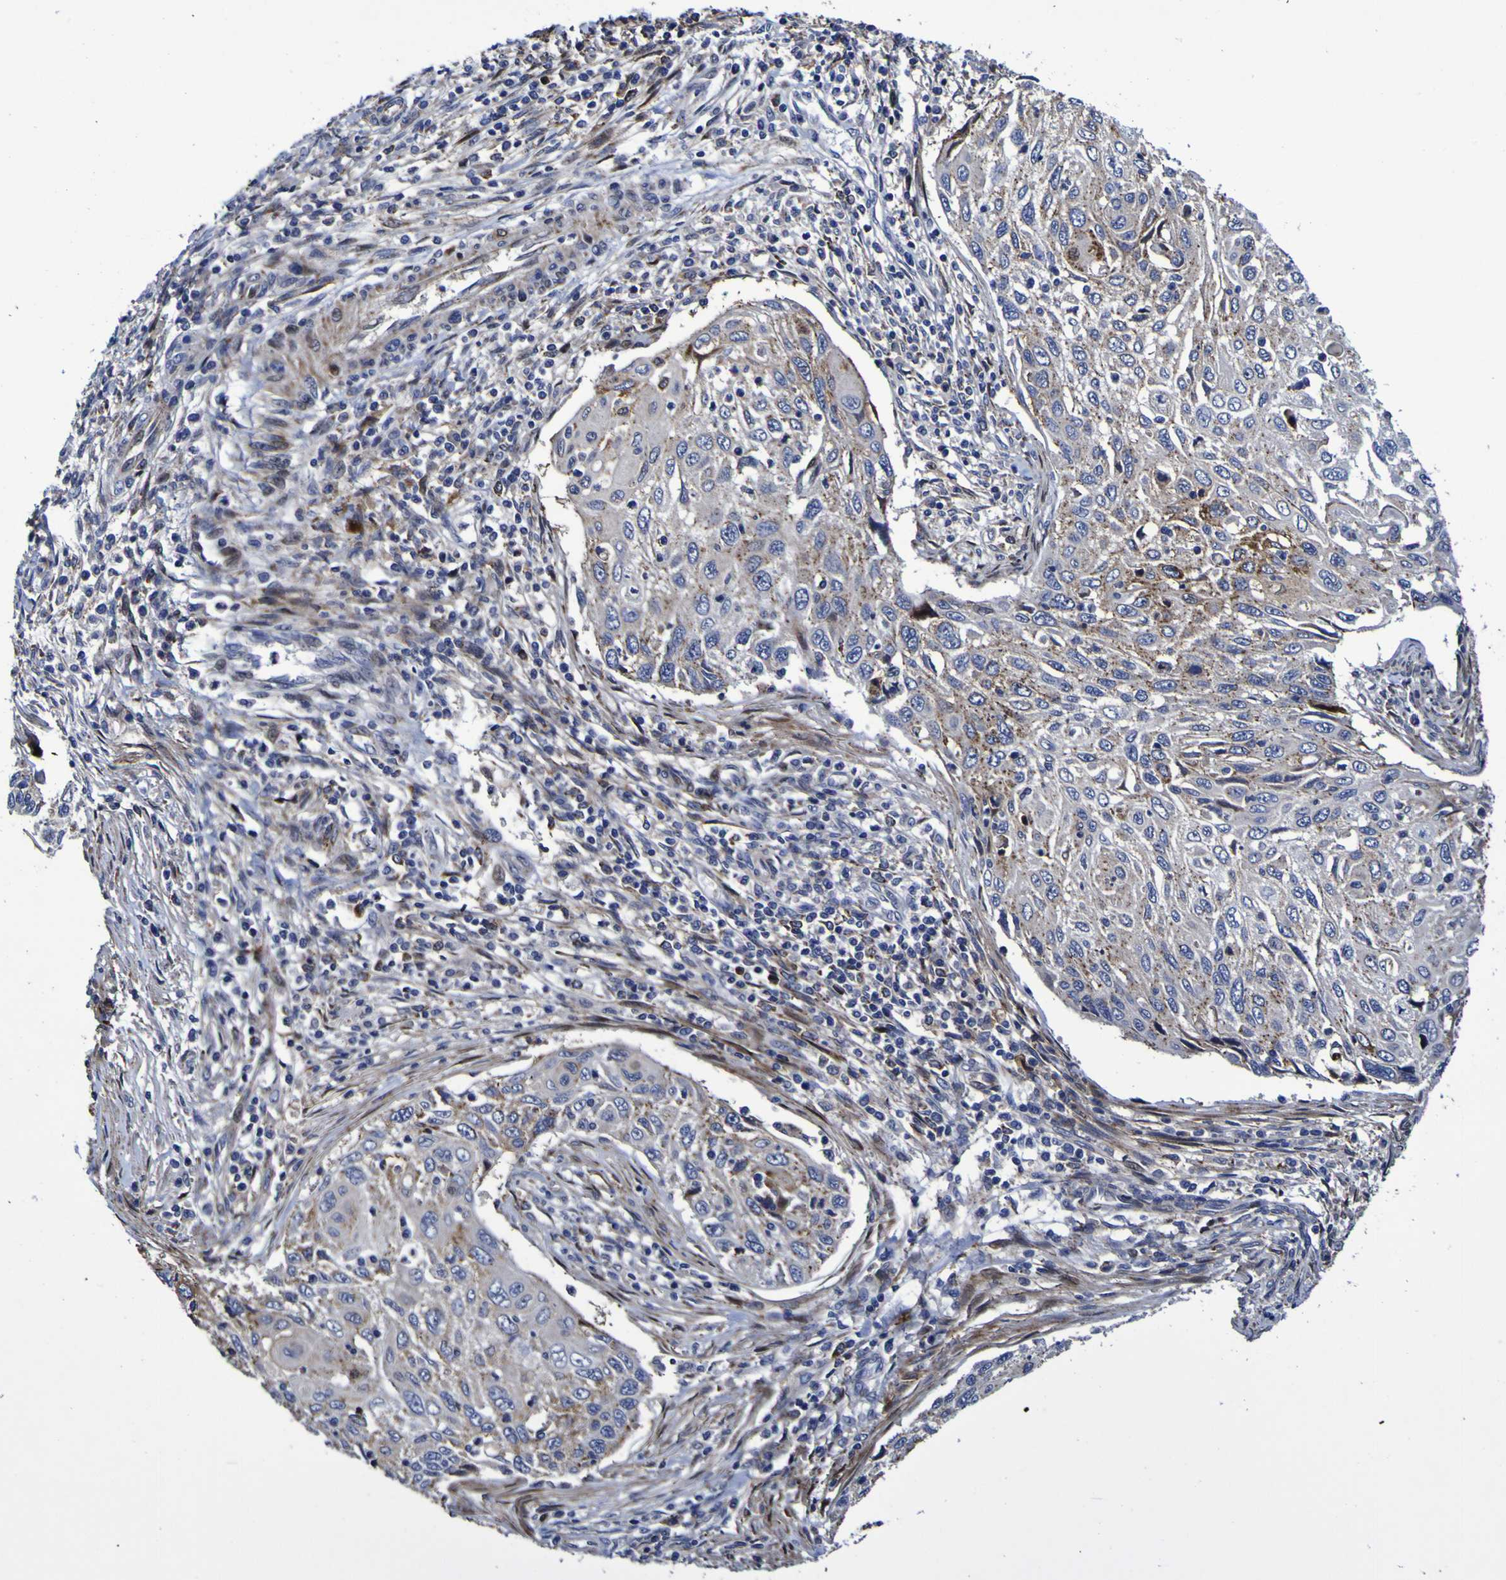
{"staining": {"intensity": "moderate", "quantity": "25%-75%", "location": "cytoplasmic/membranous"}, "tissue": "cervical cancer", "cell_type": "Tumor cells", "image_type": "cancer", "snomed": [{"axis": "morphology", "description": "Squamous cell carcinoma, NOS"}, {"axis": "topography", "description": "Cervix"}], "caption": "Cervical cancer was stained to show a protein in brown. There is medium levels of moderate cytoplasmic/membranous staining in approximately 25%-75% of tumor cells.", "gene": "MGLL", "patient": {"sex": "female", "age": 70}}